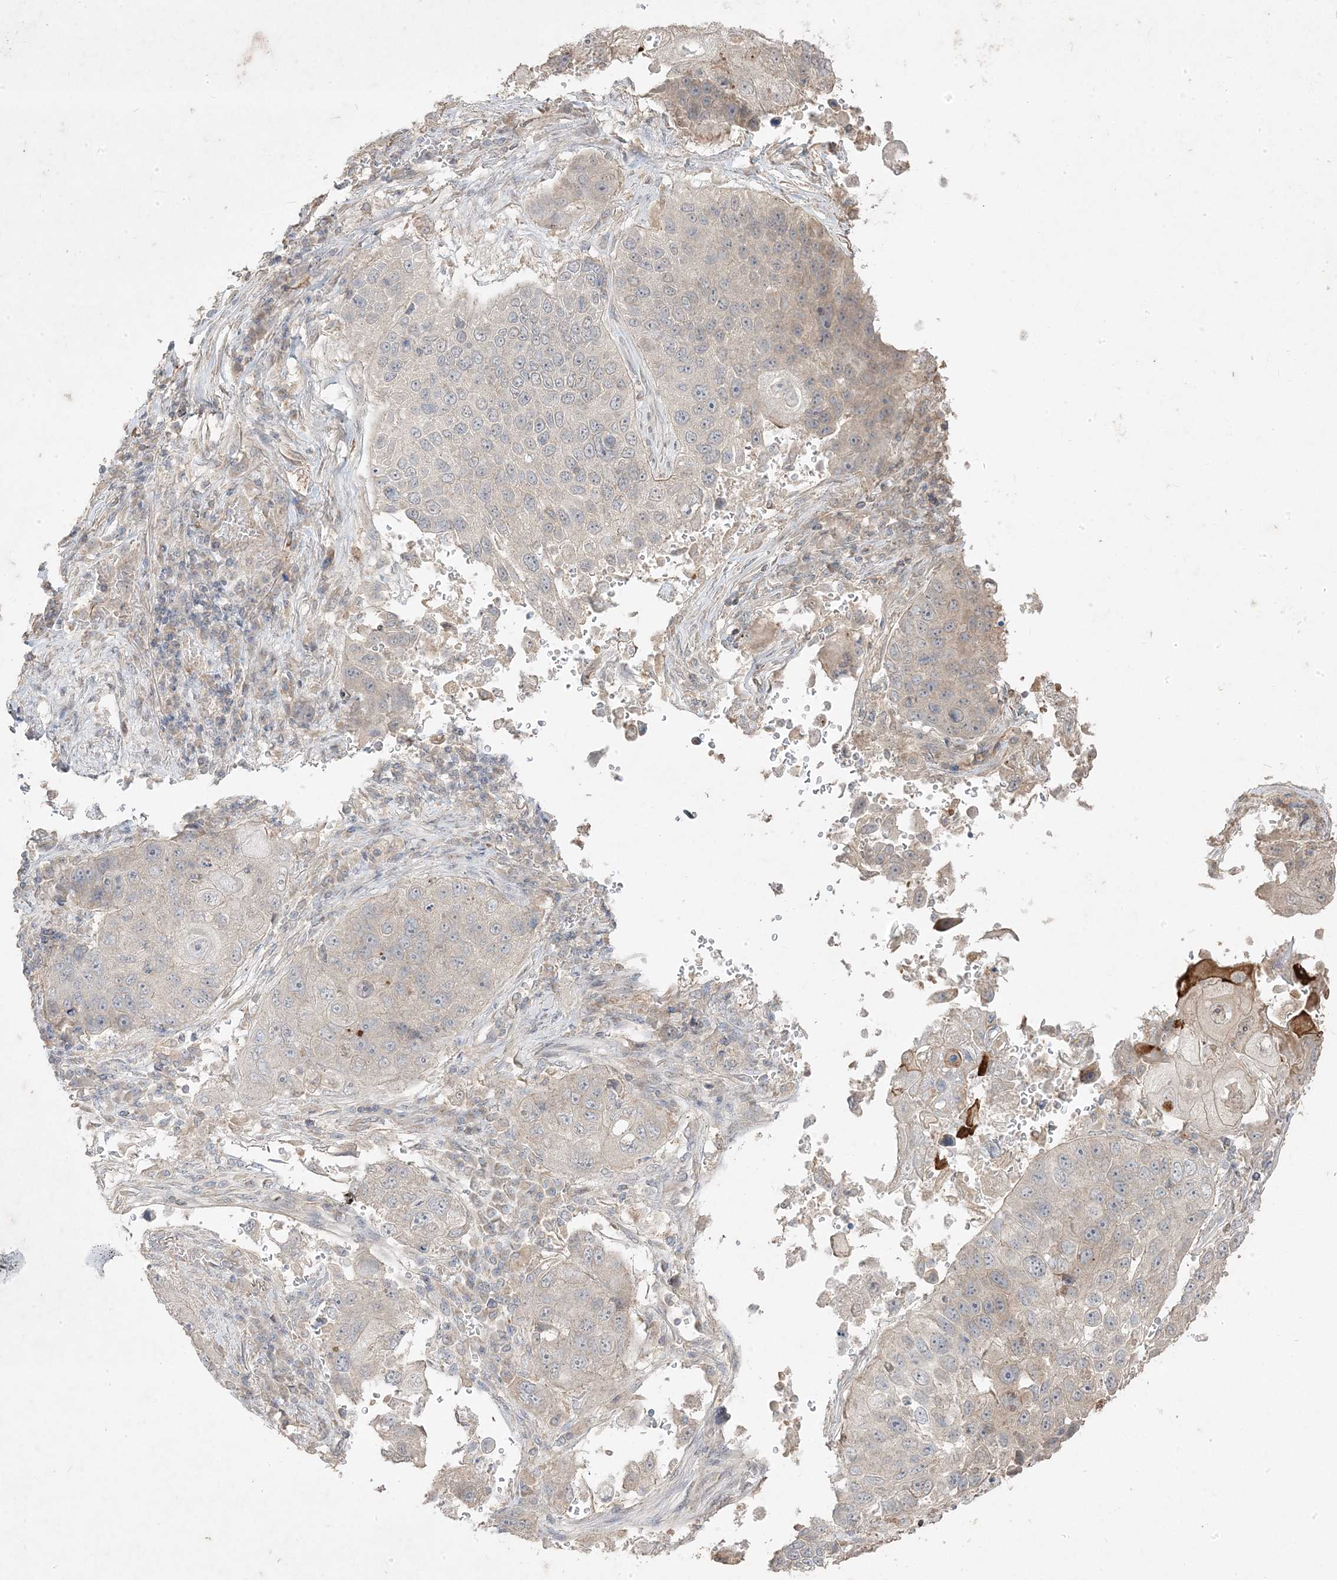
{"staining": {"intensity": "negative", "quantity": "none", "location": "none"}, "tissue": "lung cancer", "cell_type": "Tumor cells", "image_type": "cancer", "snomed": [{"axis": "morphology", "description": "Squamous cell carcinoma, NOS"}, {"axis": "topography", "description": "Lung"}], "caption": "Tumor cells show no significant positivity in lung cancer.", "gene": "RGL4", "patient": {"sex": "male", "age": 61}}